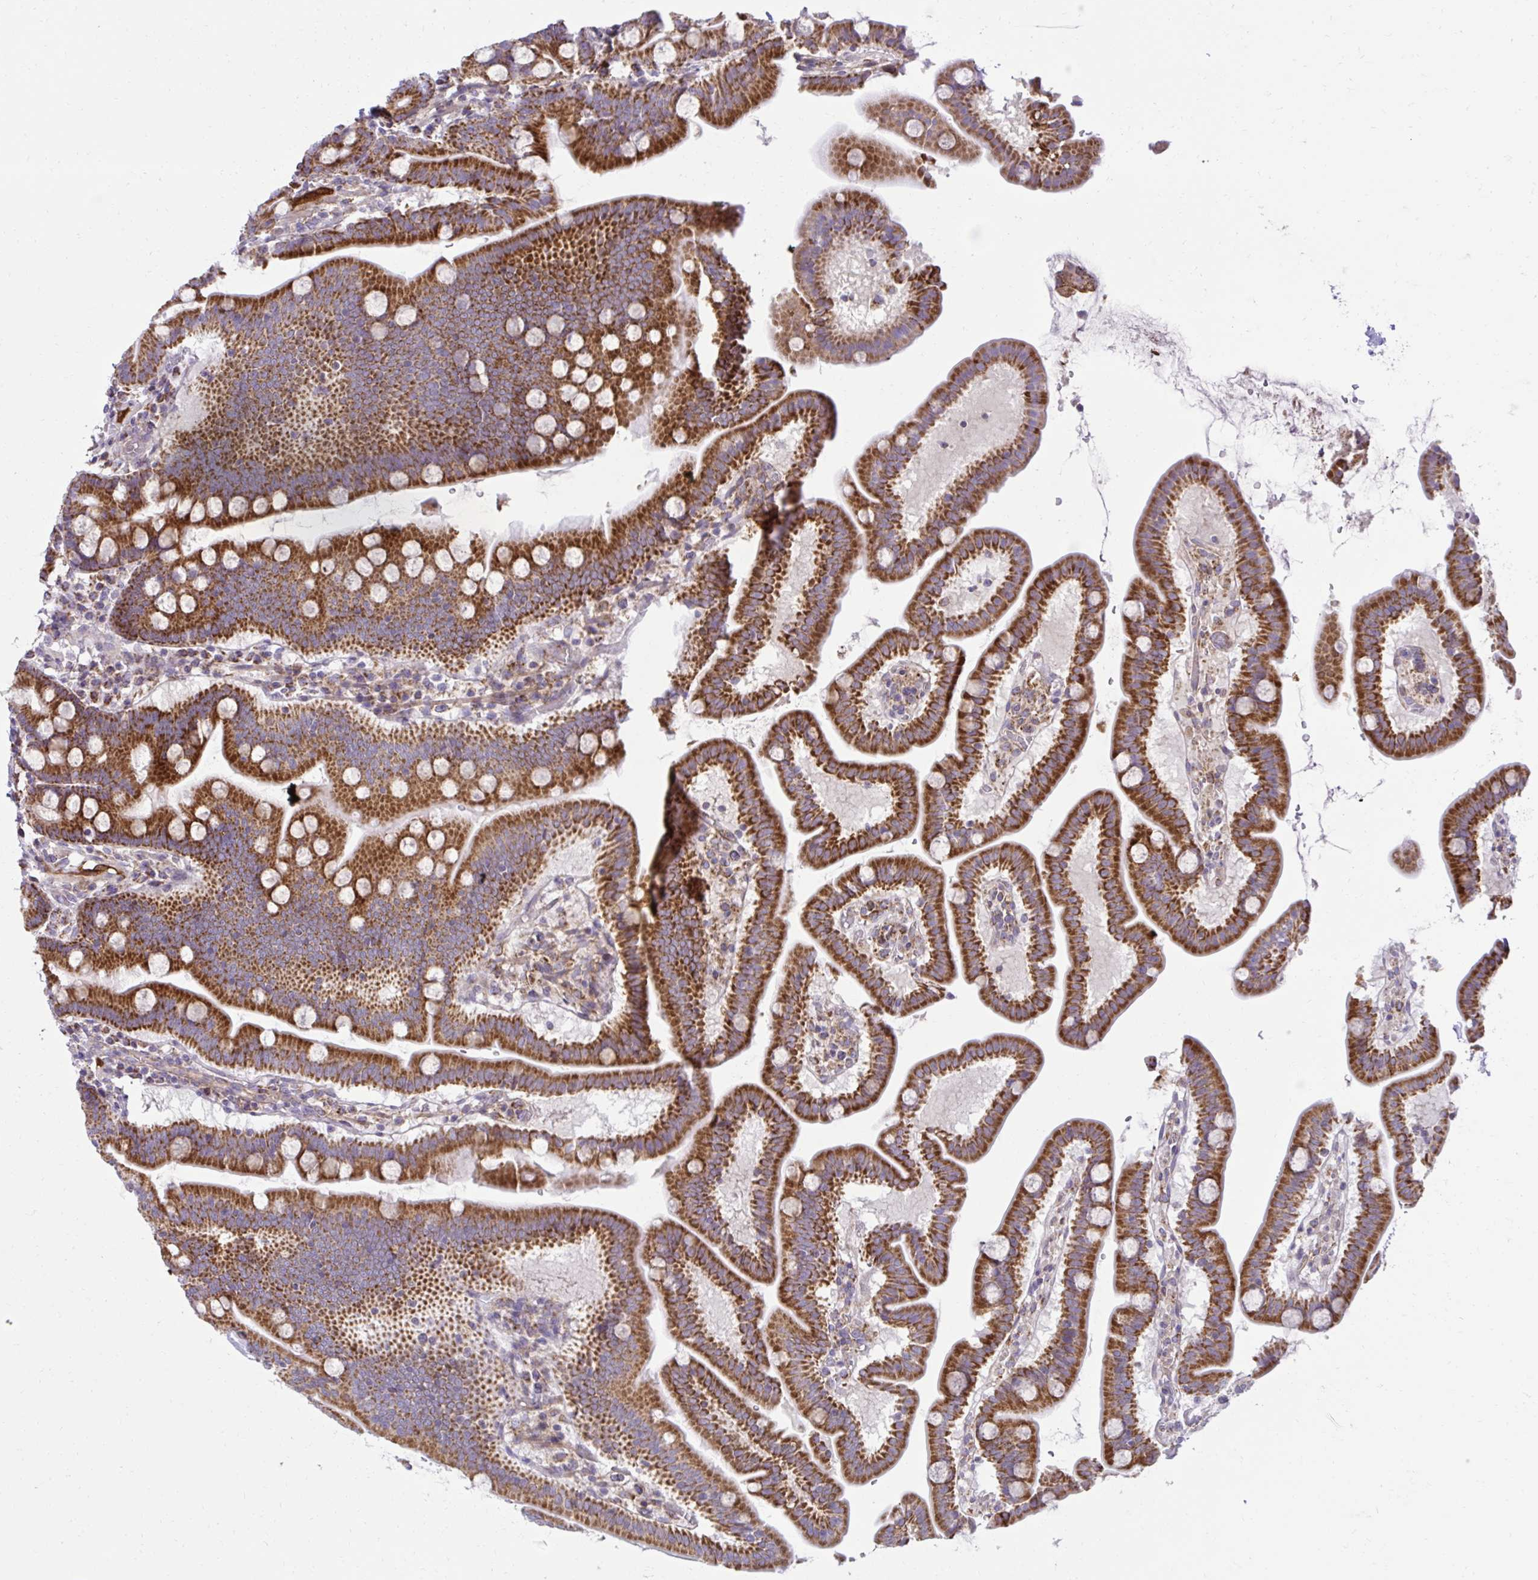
{"staining": {"intensity": "strong", "quantity": ">75%", "location": "cytoplasmic/membranous"}, "tissue": "duodenum", "cell_type": "Glandular cells", "image_type": "normal", "snomed": [{"axis": "morphology", "description": "Normal tissue, NOS"}, {"axis": "topography", "description": "Pancreas"}, {"axis": "topography", "description": "Duodenum"}], "caption": "Human duodenum stained with a brown dye demonstrates strong cytoplasmic/membranous positive positivity in about >75% of glandular cells.", "gene": "LIMS1", "patient": {"sex": "male", "age": 59}}